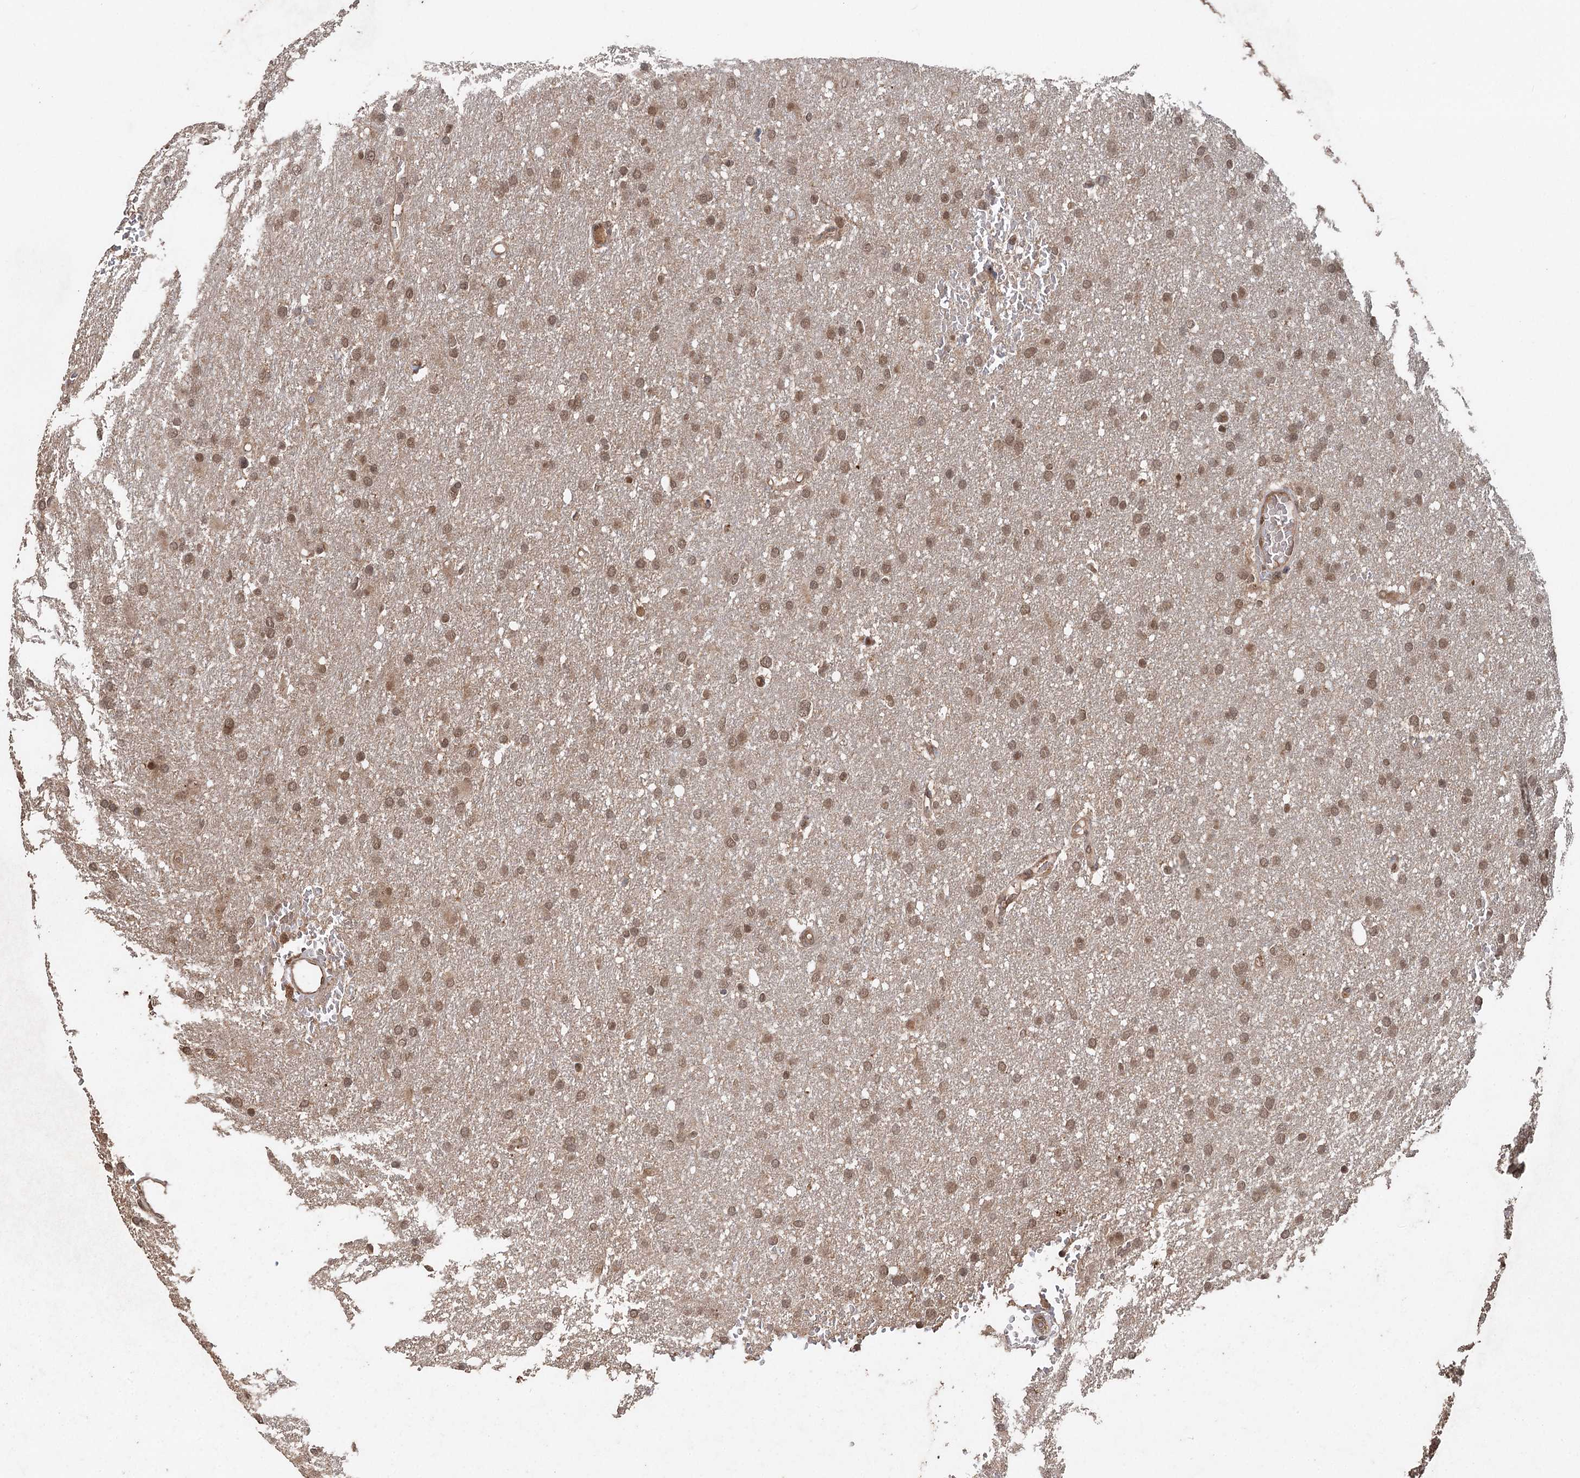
{"staining": {"intensity": "moderate", "quantity": ">75%", "location": "nuclear"}, "tissue": "glioma", "cell_type": "Tumor cells", "image_type": "cancer", "snomed": [{"axis": "morphology", "description": "Glioma, malignant, High grade"}, {"axis": "topography", "description": "Cerebral cortex"}], "caption": "An IHC micrograph of neoplastic tissue is shown. Protein staining in brown highlights moderate nuclear positivity in malignant high-grade glioma within tumor cells.", "gene": "FBXO7", "patient": {"sex": "female", "age": 36}}